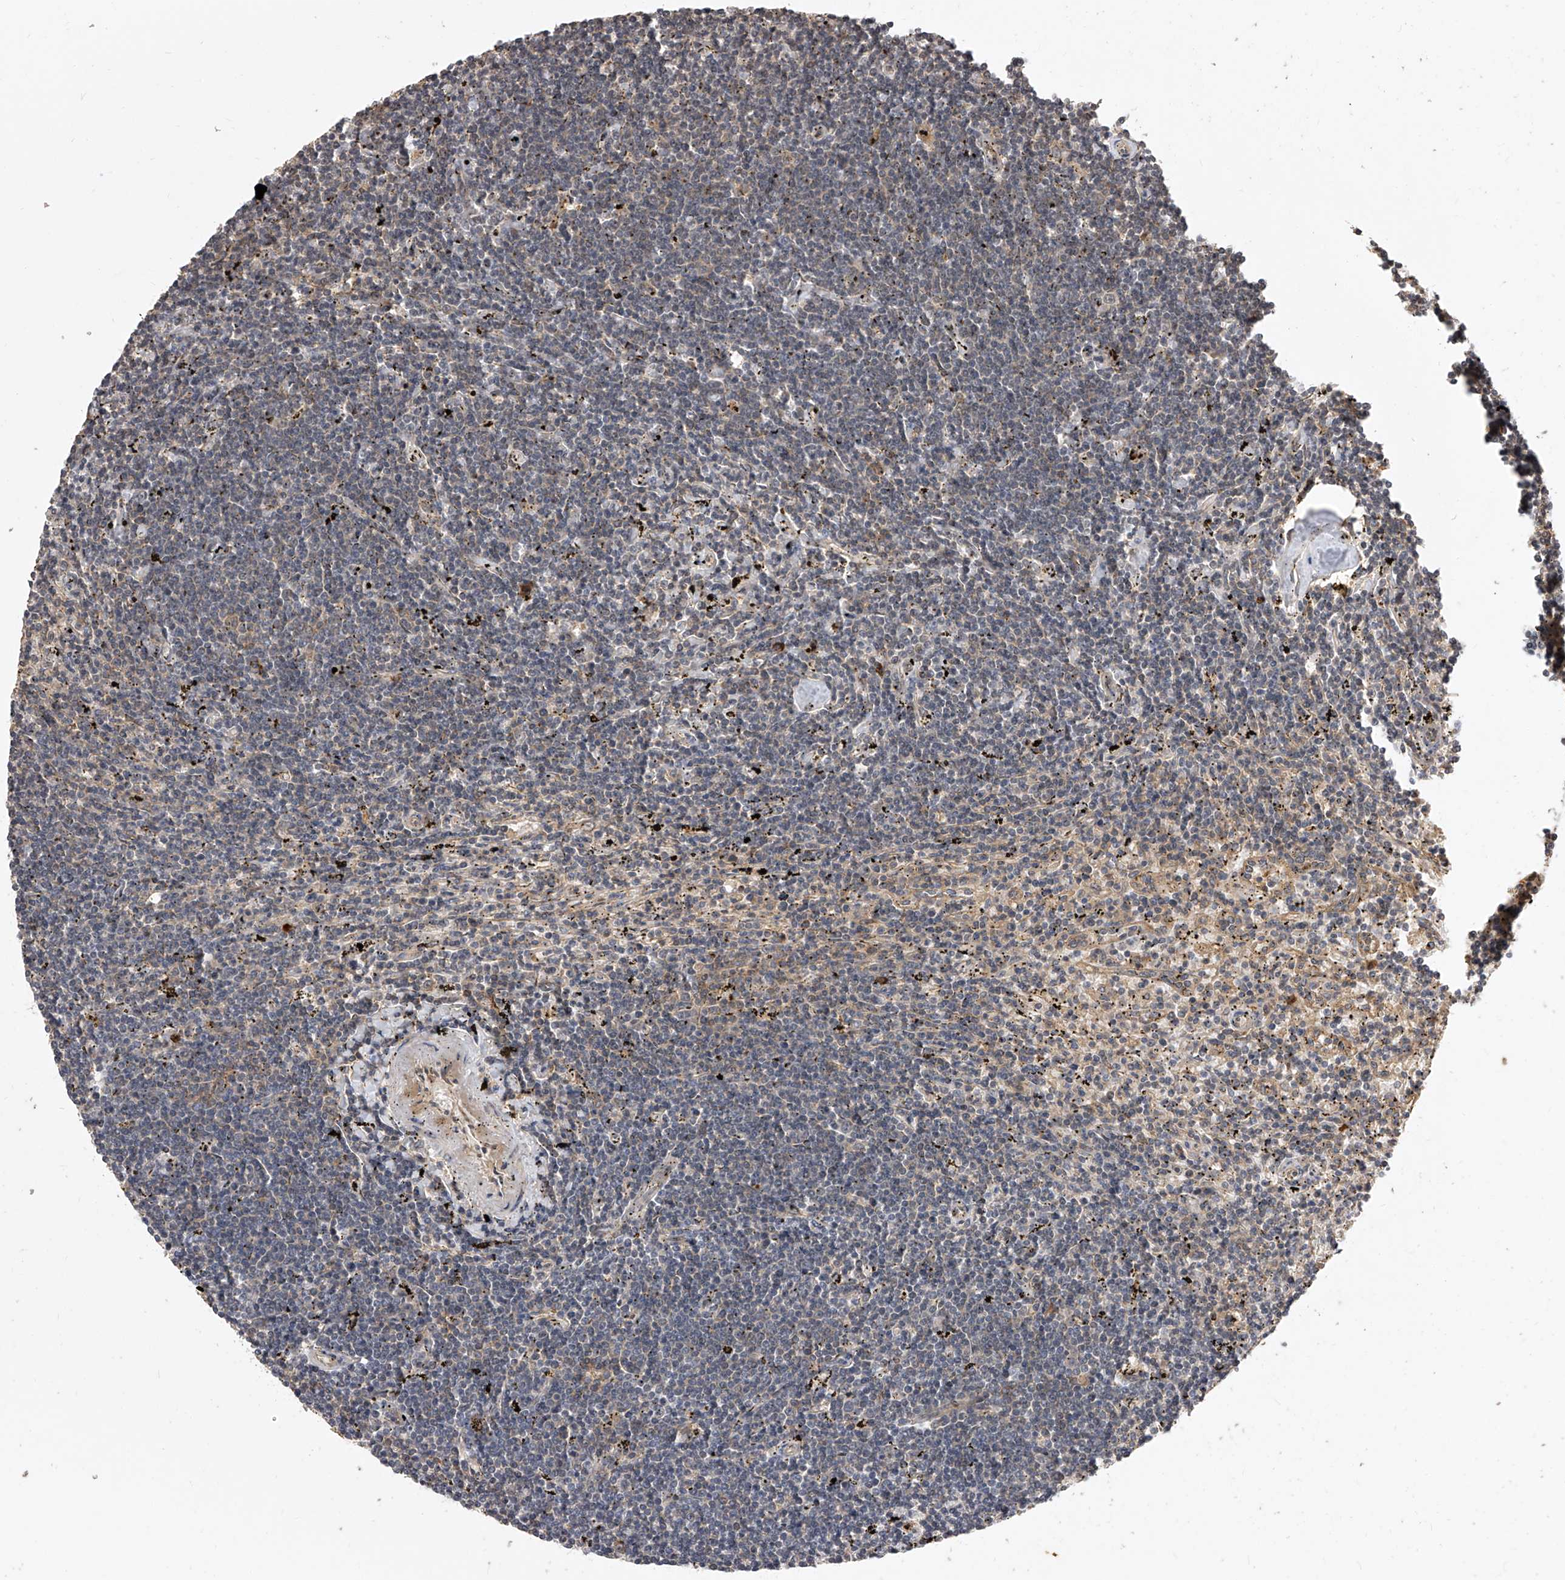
{"staining": {"intensity": "negative", "quantity": "none", "location": "none"}, "tissue": "lymphoma", "cell_type": "Tumor cells", "image_type": "cancer", "snomed": [{"axis": "morphology", "description": "Malignant lymphoma, non-Hodgkin's type, Low grade"}, {"axis": "topography", "description": "Spleen"}], "caption": "This photomicrograph is of low-grade malignant lymphoma, non-Hodgkin's type stained with immunohistochemistry (IHC) to label a protein in brown with the nuclei are counter-stained blue. There is no positivity in tumor cells.", "gene": "CFAP410", "patient": {"sex": "male", "age": 76}}